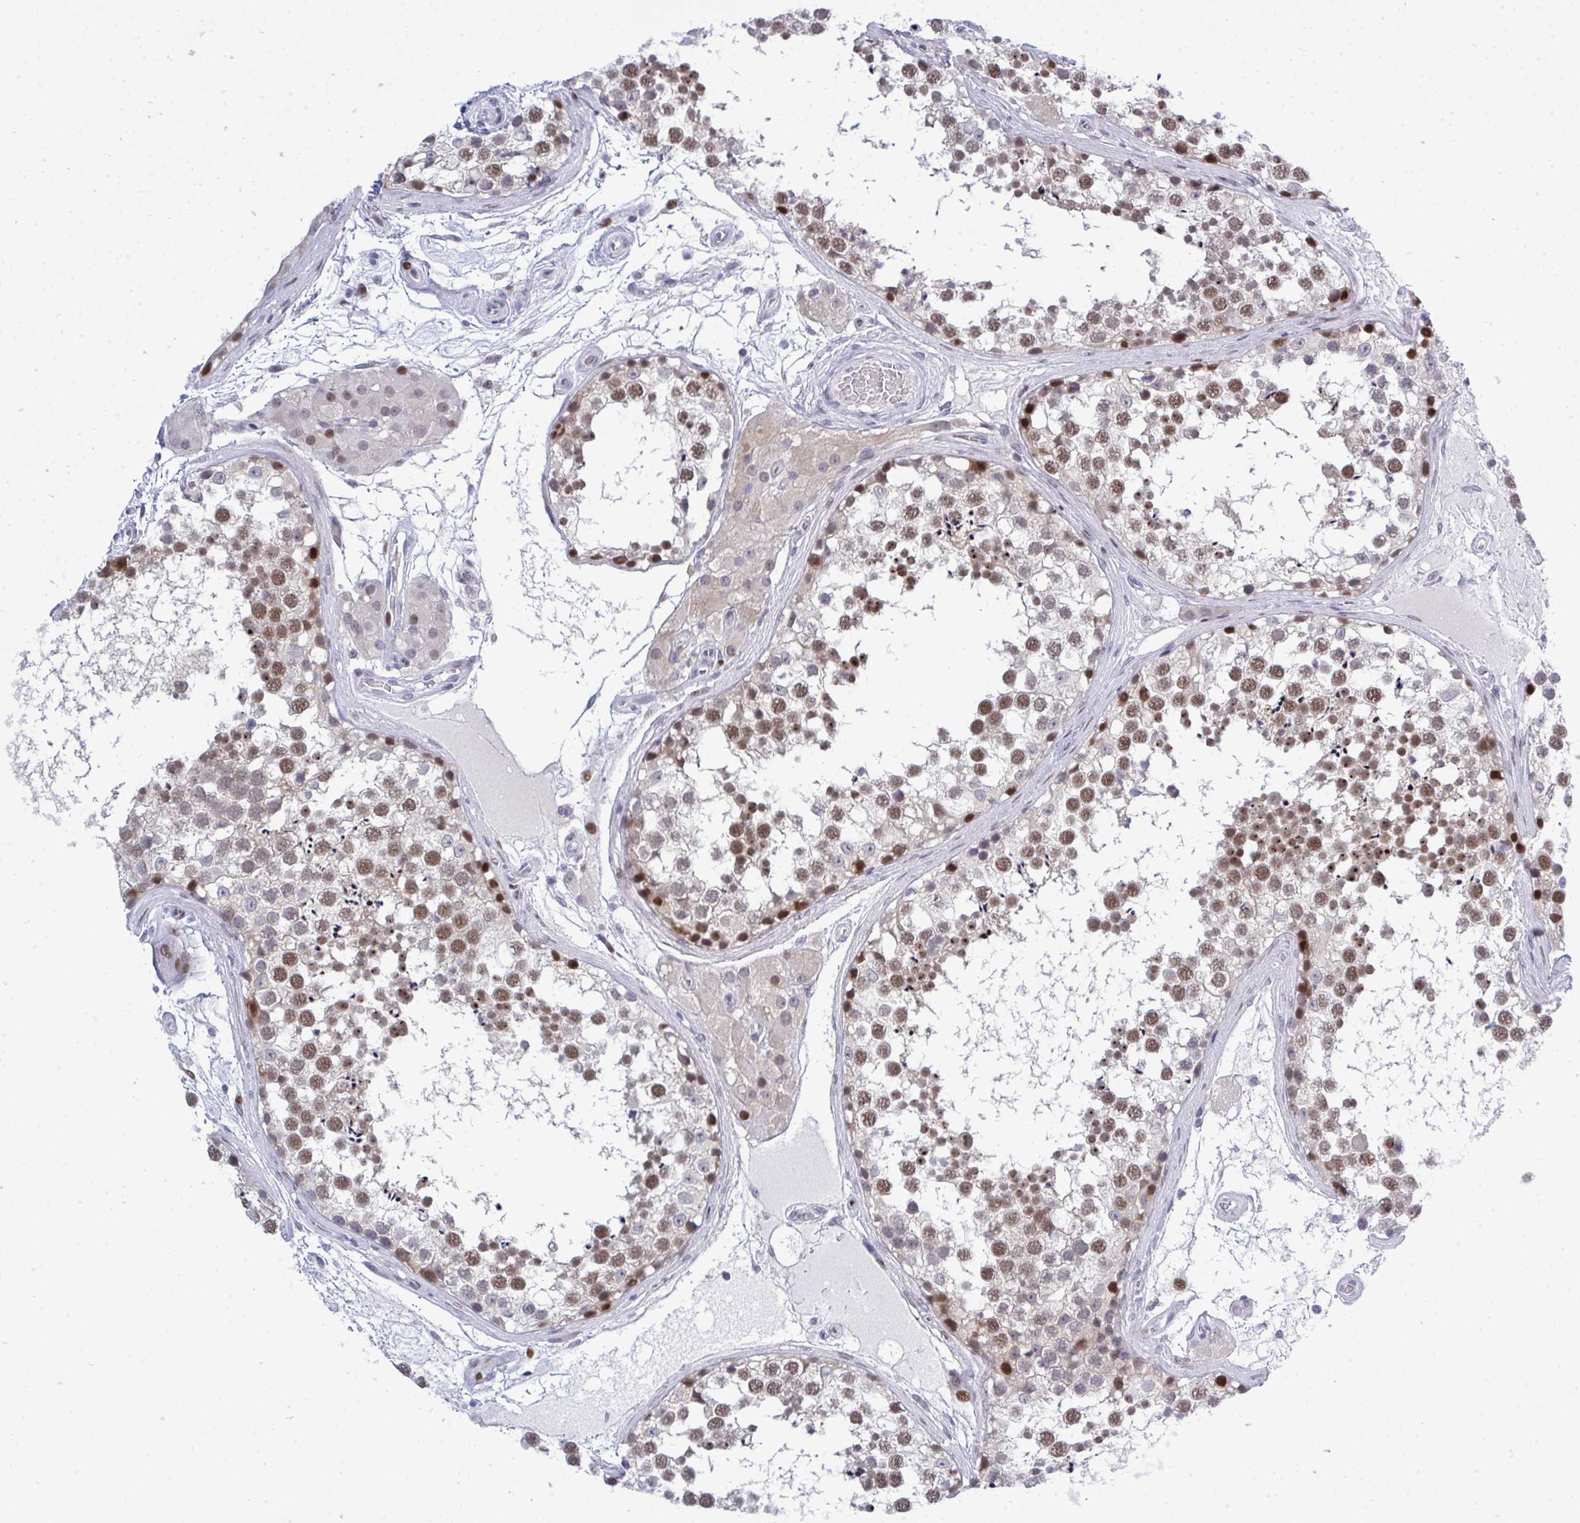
{"staining": {"intensity": "moderate", "quantity": "25%-75%", "location": "nuclear"}, "tissue": "testis", "cell_type": "Cells in seminiferous ducts", "image_type": "normal", "snomed": [{"axis": "morphology", "description": "Normal tissue, NOS"}, {"axis": "morphology", "description": "Seminoma, NOS"}, {"axis": "topography", "description": "Testis"}], "caption": "Brown immunohistochemical staining in benign testis displays moderate nuclear staining in about 25%-75% of cells in seminiferous ducts.", "gene": "TAB1", "patient": {"sex": "male", "age": 65}}